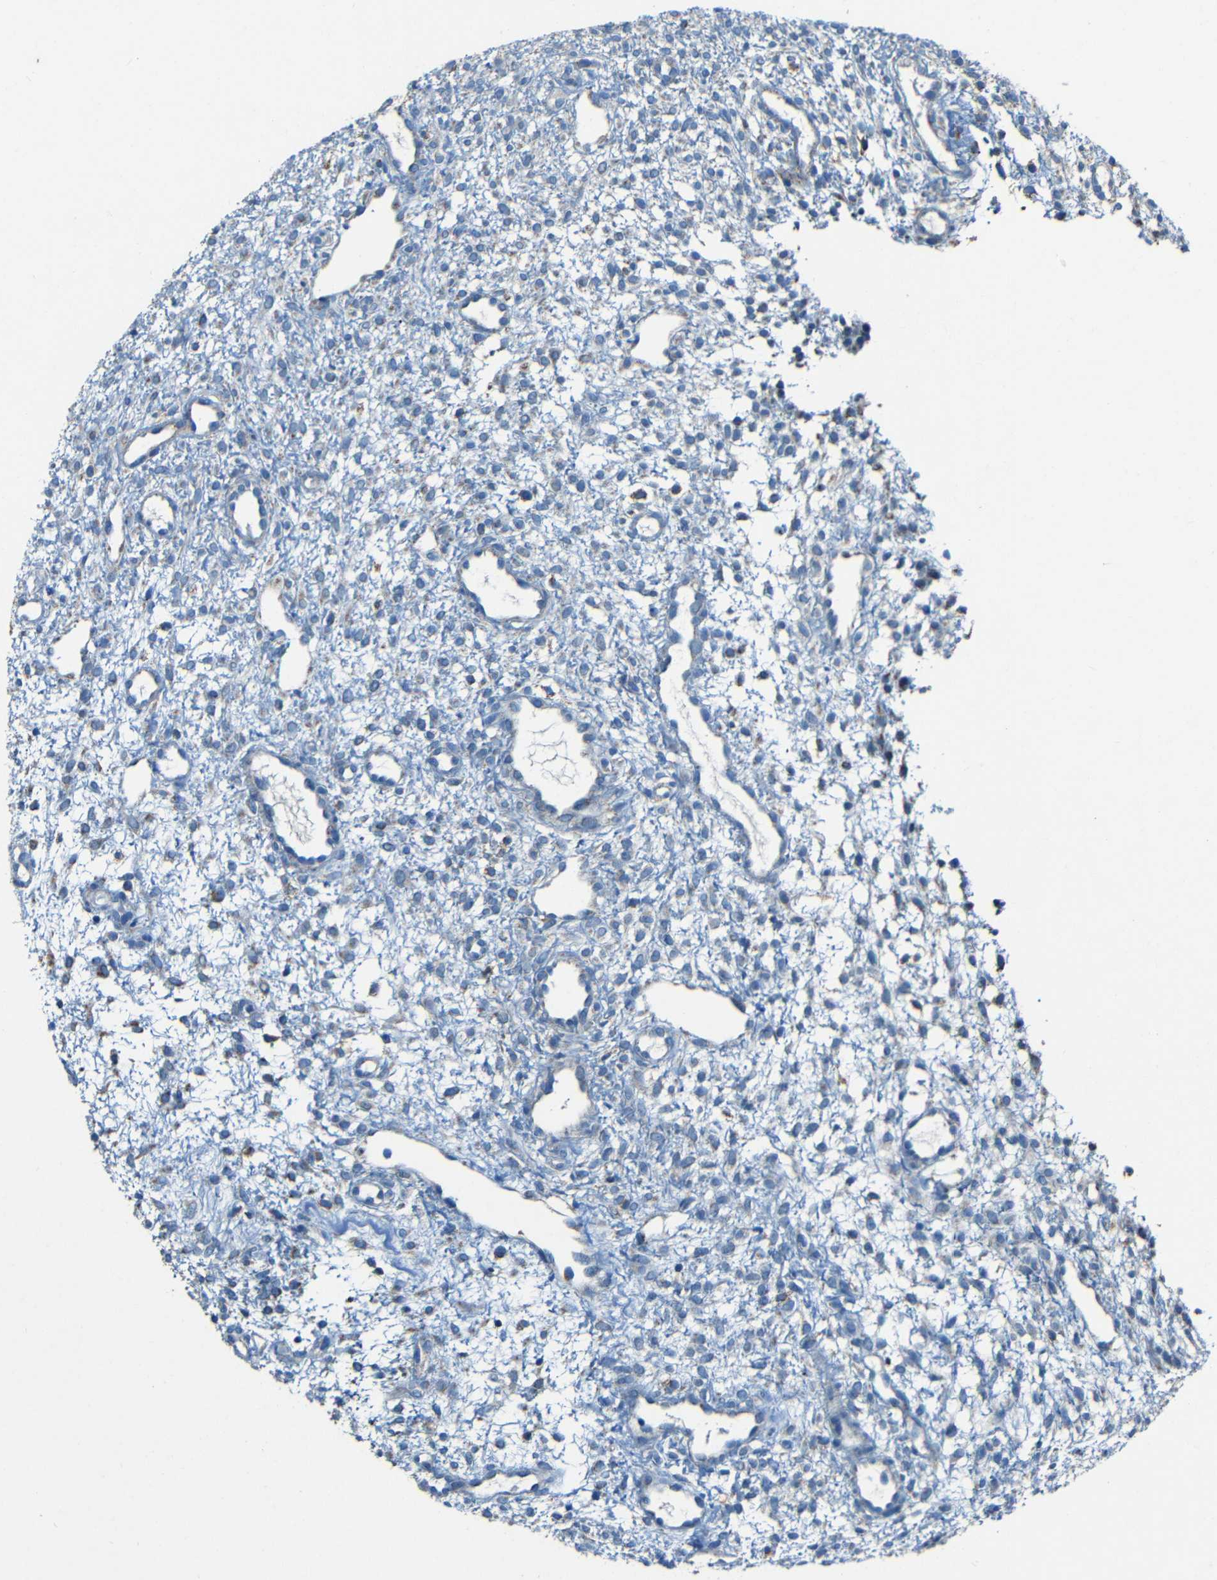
{"staining": {"intensity": "moderate", "quantity": "<25%", "location": "cytoplasmic/membranous"}, "tissue": "ovary", "cell_type": "Ovarian stroma cells", "image_type": "normal", "snomed": [{"axis": "morphology", "description": "Normal tissue, NOS"}, {"axis": "morphology", "description": "Cyst, NOS"}, {"axis": "topography", "description": "Ovary"}], "caption": "High-magnification brightfield microscopy of normal ovary stained with DAB (brown) and counterstained with hematoxylin (blue). ovarian stroma cells exhibit moderate cytoplasmic/membranous staining is identified in approximately<25% of cells.", "gene": "WSCD2", "patient": {"sex": "female", "age": 18}}